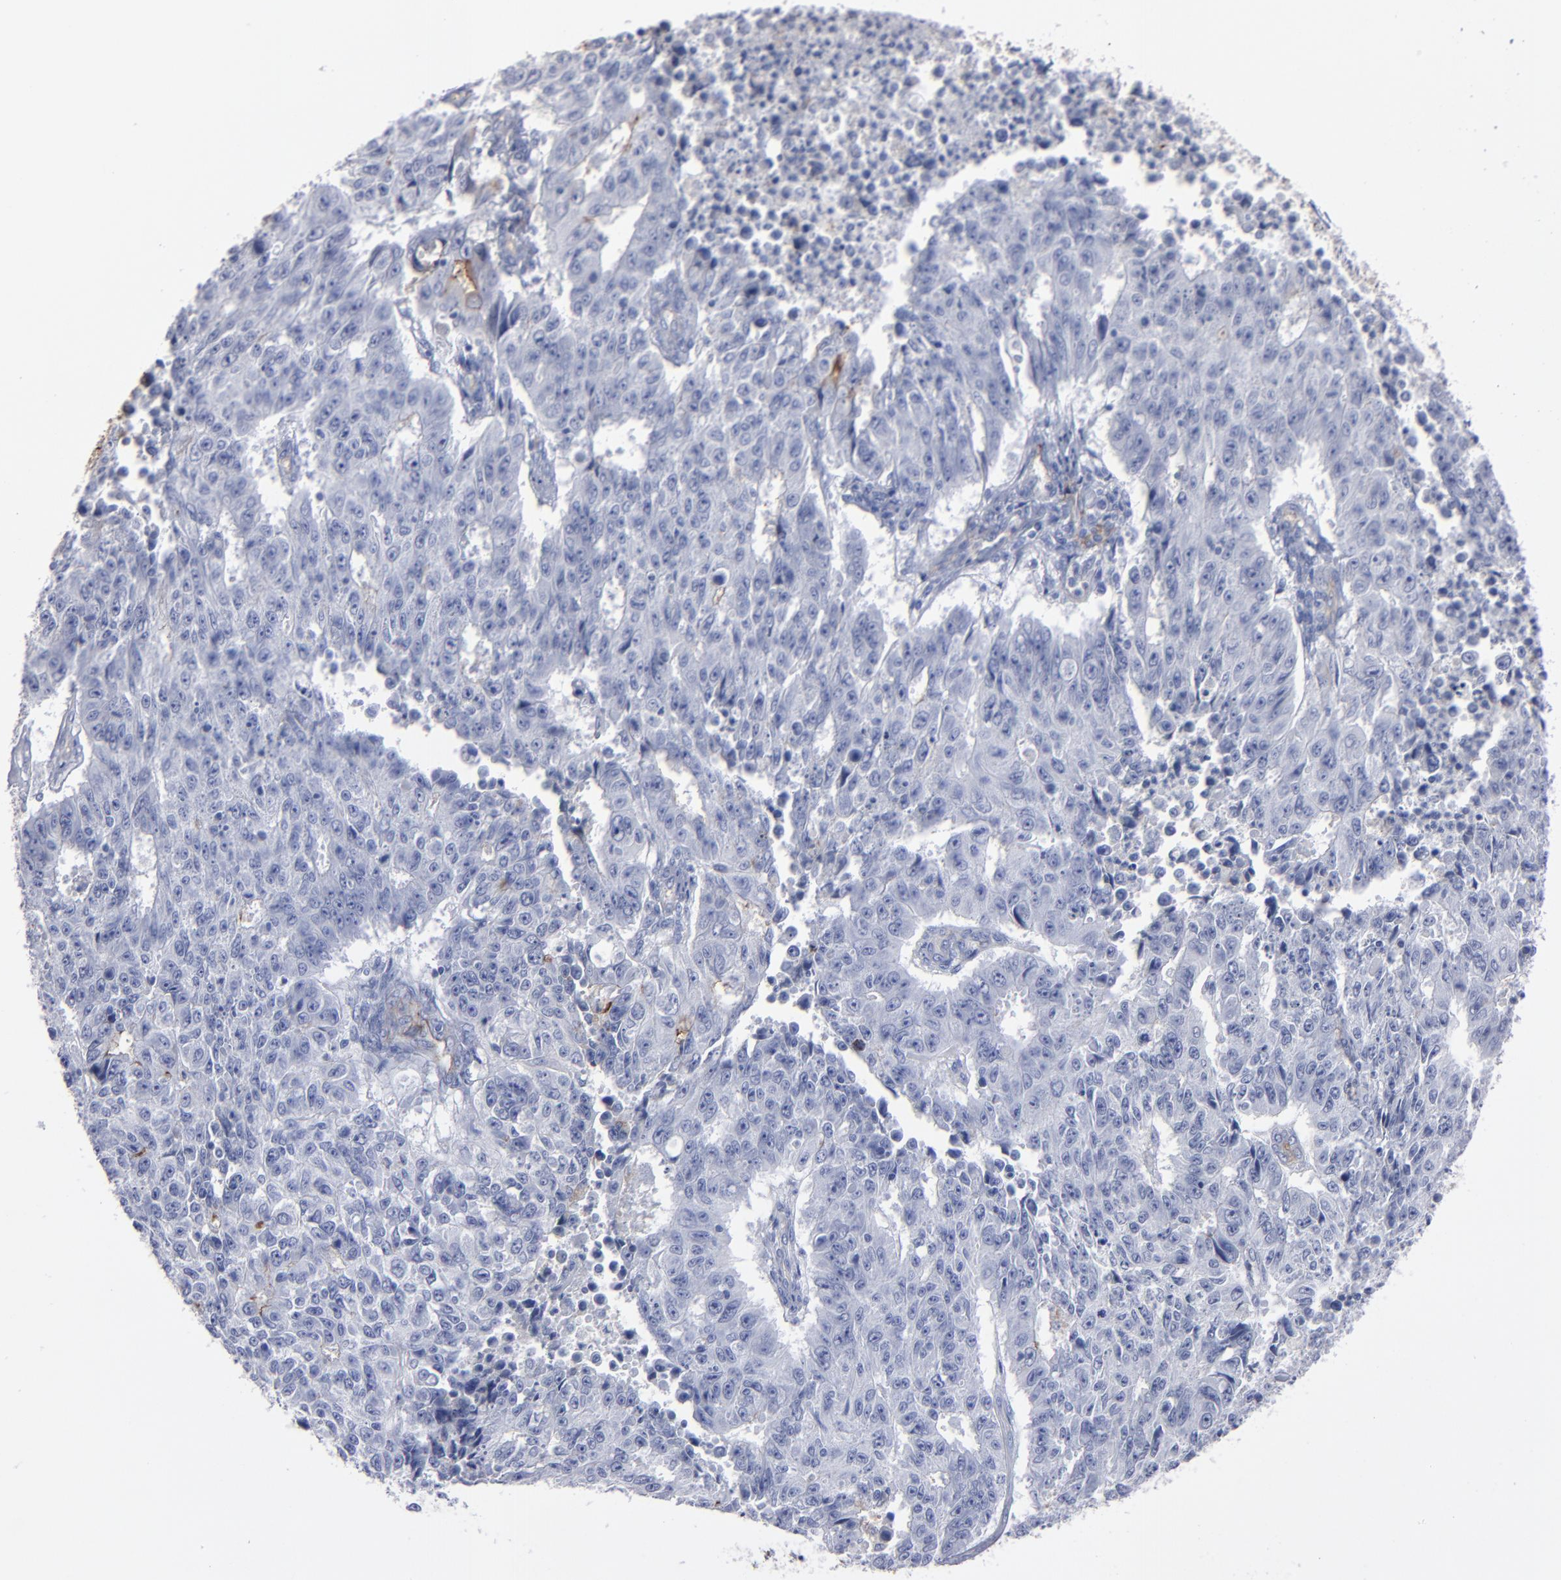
{"staining": {"intensity": "weak", "quantity": "<25%", "location": "cytoplasmic/membranous"}, "tissue": "endometrial cancer", "cell_type": "Tumor cells", "image_type": "cancer", "snomed": [{"axis": "morphology", "description": "Adenocarcinoma, NOS"}, {"axis": "topography", "description": "Endometrium"}], "caption": "High power microscopy micrograph of an immunohistochemistry (IHC) photomicrograph of adenocarcinoma (endometrial), revealing no significant expression in tumor cells.", "gene": "TM4SF1", "patient": {"sex": "female", "age": 42}}